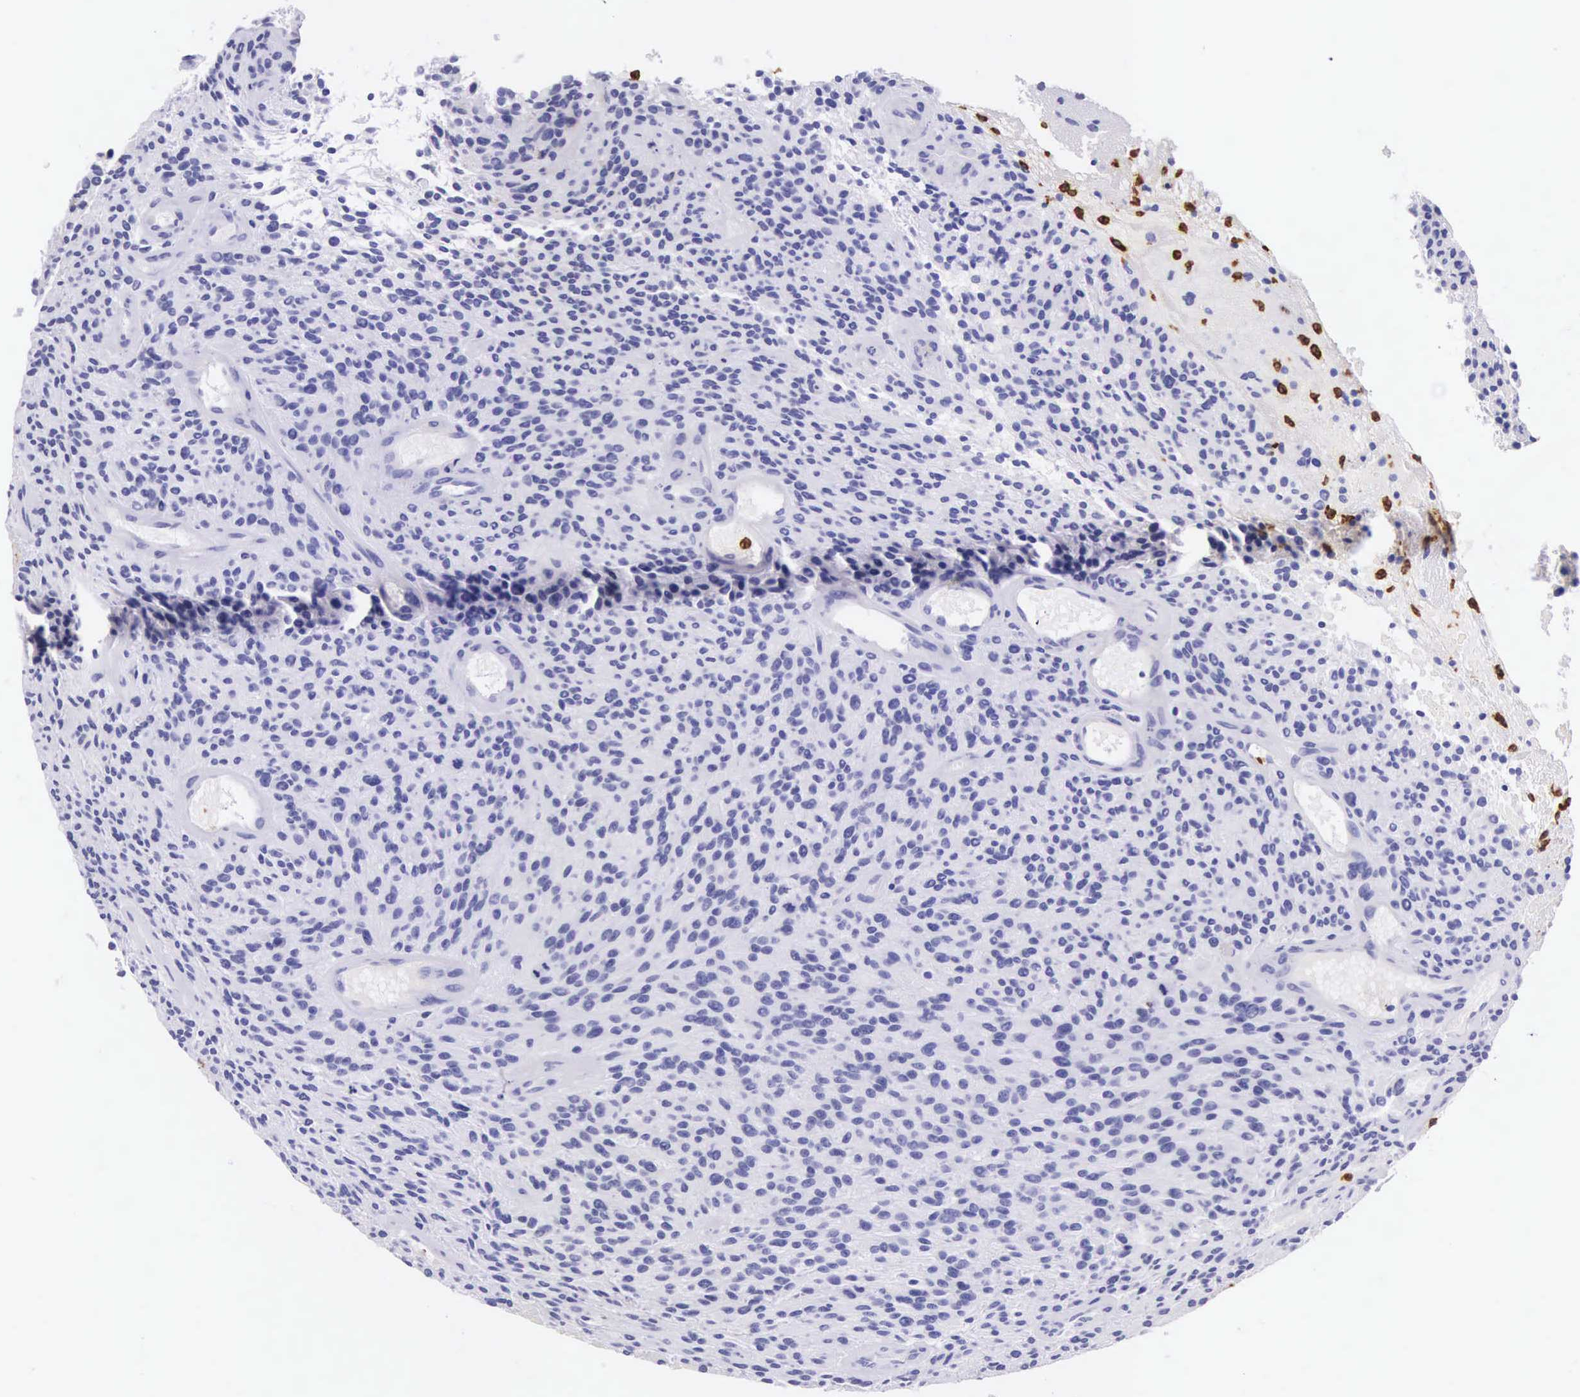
{"staining": {"intensity": "negative", "quantity": "none", "location": "none"}, "tissue": "glioma", "cell_type": "Tumor cells", "image_type": "cancer", "snomed": [{"axis": "morphology", "description": "Glioma, malignant, High grade"}, {"axis": "topography", "description": "Brain"}], "caption": "Tumor cells show no significant protein staining in glioma.", "gene": "FCN1", "patient": {"sex": "female", "age": 13}}